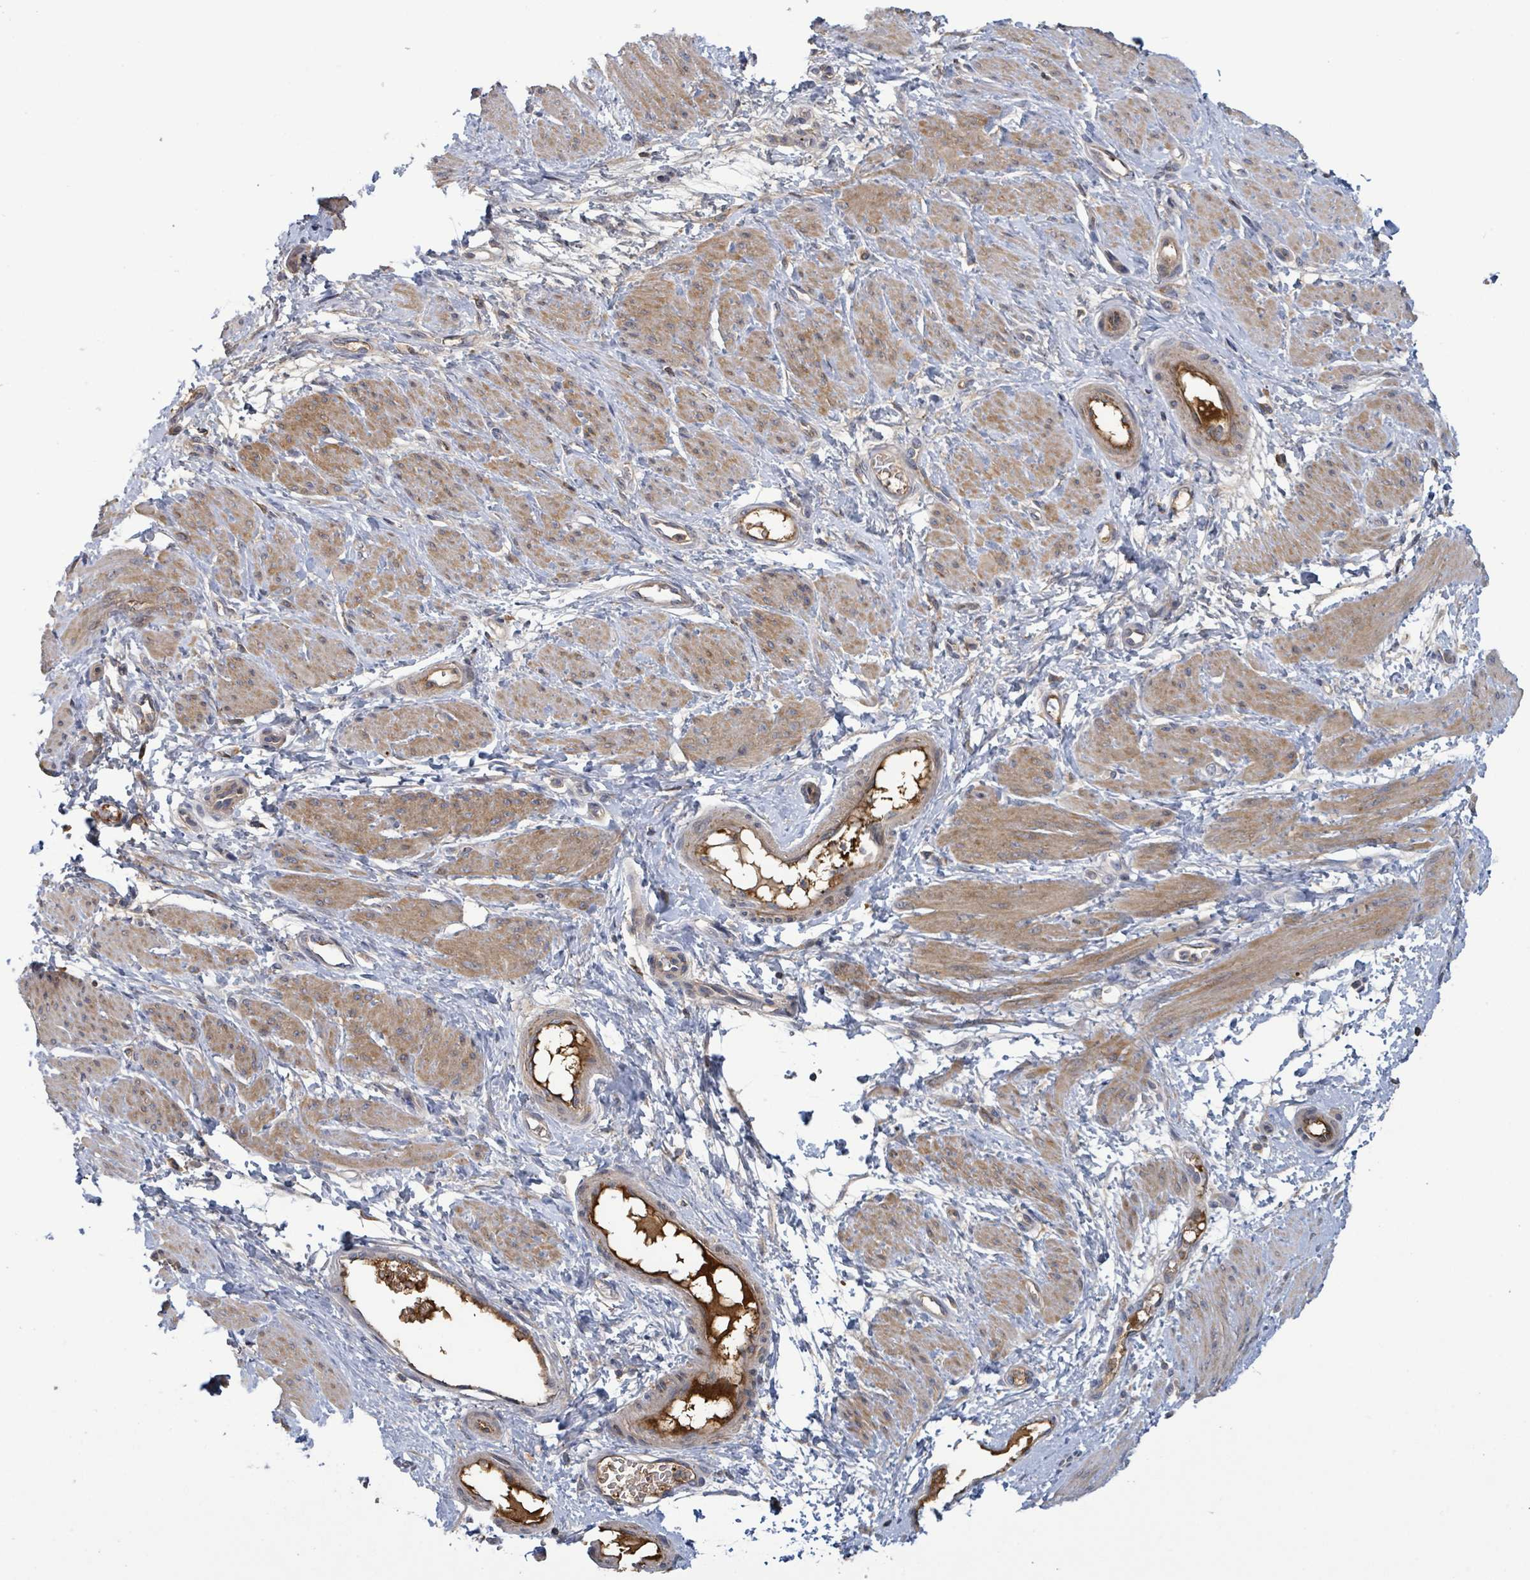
{"staining": {"intensity": "moderate", "quantity": "25%-75%", "location": "cytoplasmic/membranous"}, "tissue": "smooth muscle", "cell_type": "Smooth muscle cells", "image_type": "normal", "snomed": [{"axis": "morphology", "description": "Normal tissue, NOS"}, {"axis": "topography", "description": "Smooth muscle"}, {"axis": "topography", "description": "Uterus"}], "caption": "Immunohistochemical staining of normal human smooth muscle exhibits moderate cytoplasmic/membranous protein expression in approximately 25%-75% of smooth muscle cells. Nuclei are stained in blue.", "gene": "PLAAT1", "patient": {"sex": "female", "age": 39}}